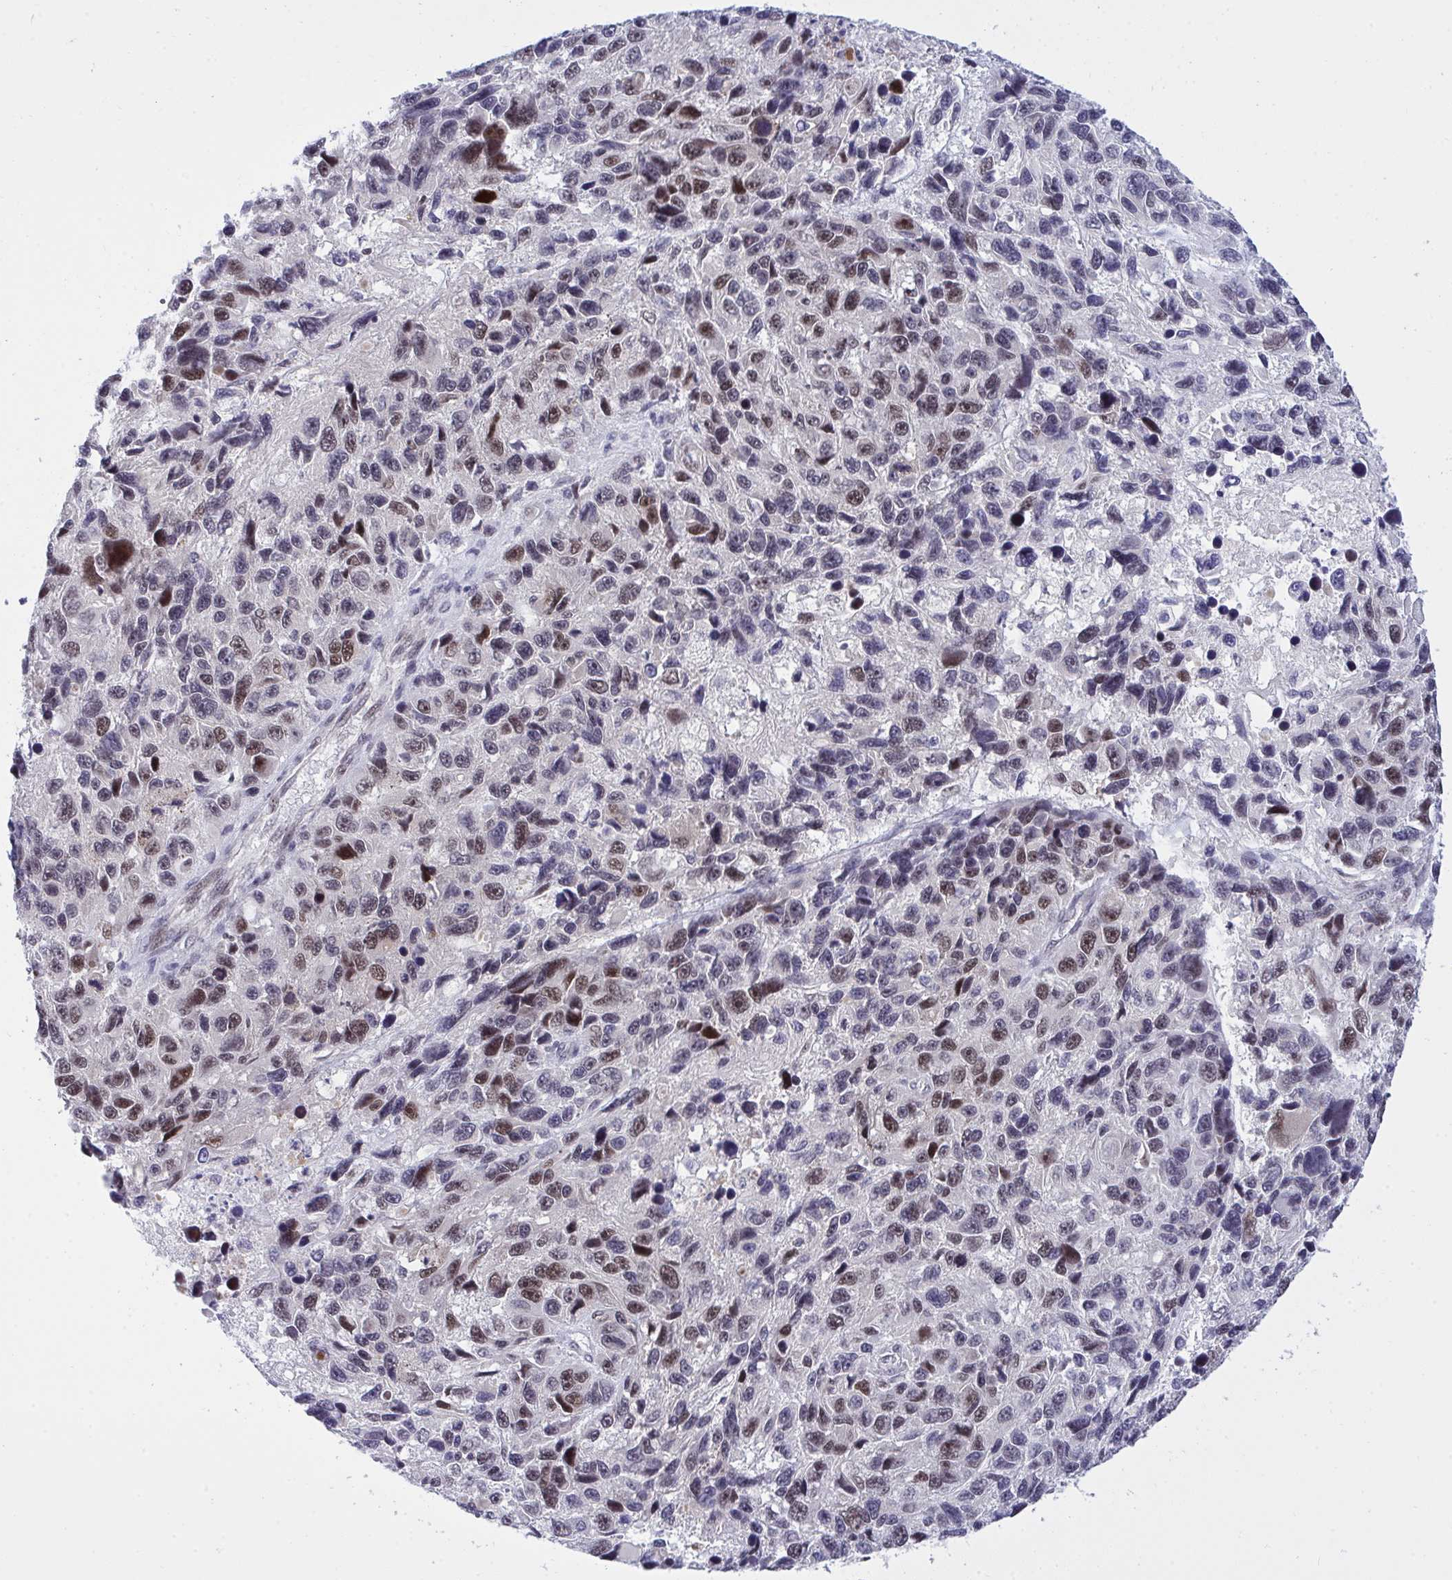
{"staining": {"intensity": "weak", "quantity": "25%-75%", "location": "nuclear"}, "tissue": "melanoma", "cell_type": "Tumor cells", "image_type": "cancer", "snomed": [{"axis": "morphology", "description": "Malignant melanoma, NOS"}, {"axis": "topography", "description": "Skin"}], "caption": "A brown stain labels weak nuclear staining of a protein in human melanoma tumor cells. (brown staining indicates protein expression, while blue staining denotes nuclei).", "gene": "RFC4", "patient": {"sex": "male", "age": 53}}